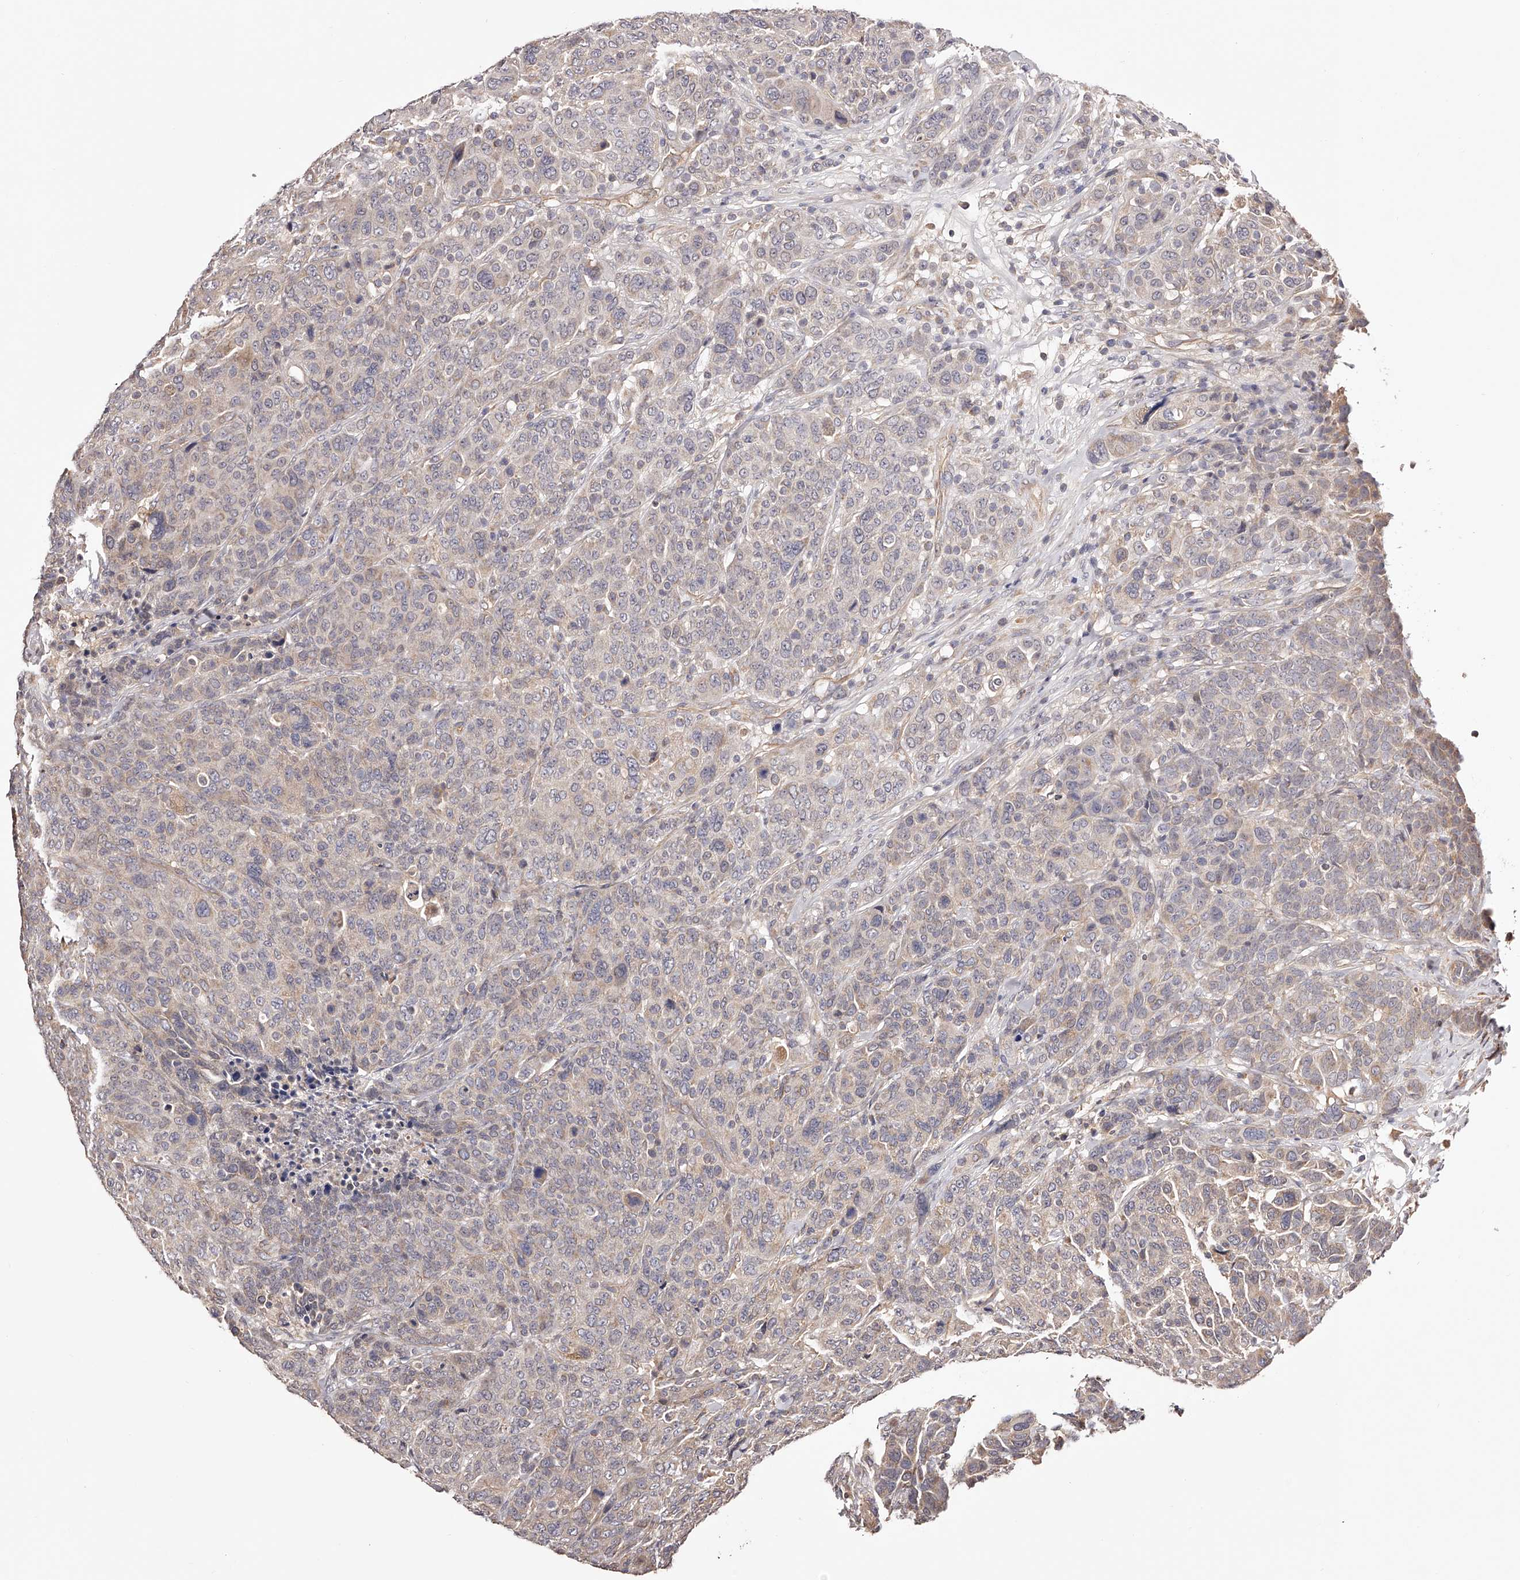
{"staining": {"intensity": "weak", "quantity": "<25%", "location": "cytoplasmic/membranous"}, "tissue": "breast cancer", "cell_type": "Tumor cells", "image_type": "cancer", "snomed": [{"axis": "morphology", "description": "Duct carcinoma"}, {"axis": "topography", "description": "Breast"}], "caption": "Breast infiltrating ductal carcinoma was stained to show a protein in brown. There is no significant expression in tumor cells.", "gene": "USP21", "patient": {"sex": "female", "age": 37}}